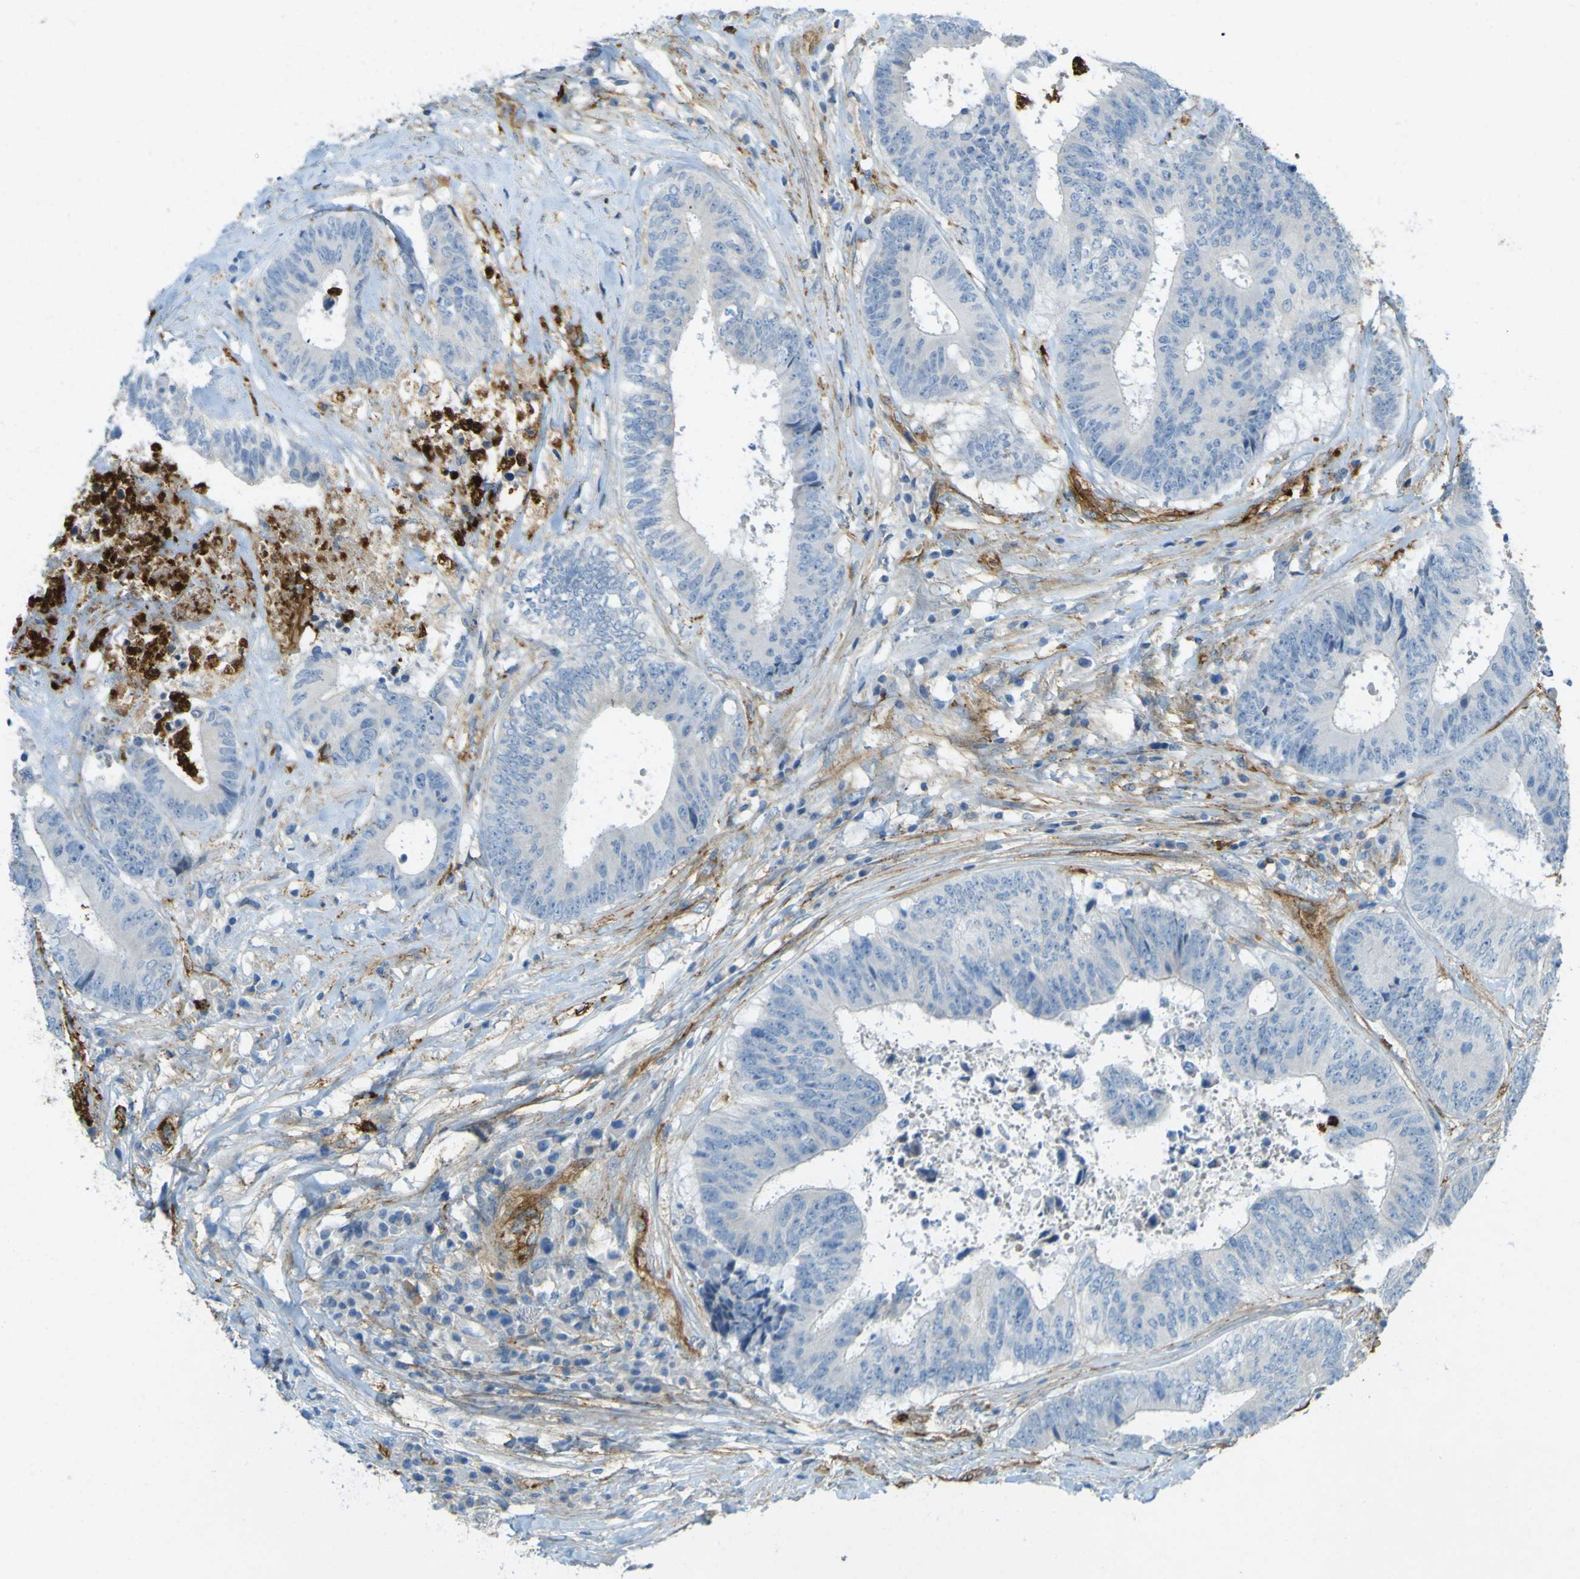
{"staining": {"intensity": "negative", "quantity": "none", "location": "none"}, "tissue": "colorectal cancer", "cell_type": "Tumor cells", "image_type": "cancer", "snomed": [{"axis": "morphology", "description": "Adenocarcinoma, NOS"}, {"axis": "topography", "description": "Rectum"}], "caption": "Immunohistochemical staining of colorectal adenocarcinoma exhibits no significant positivity in tumor cells.", "gene": "PLXDC1", "patient": {"sex": "male", "age": 72}}